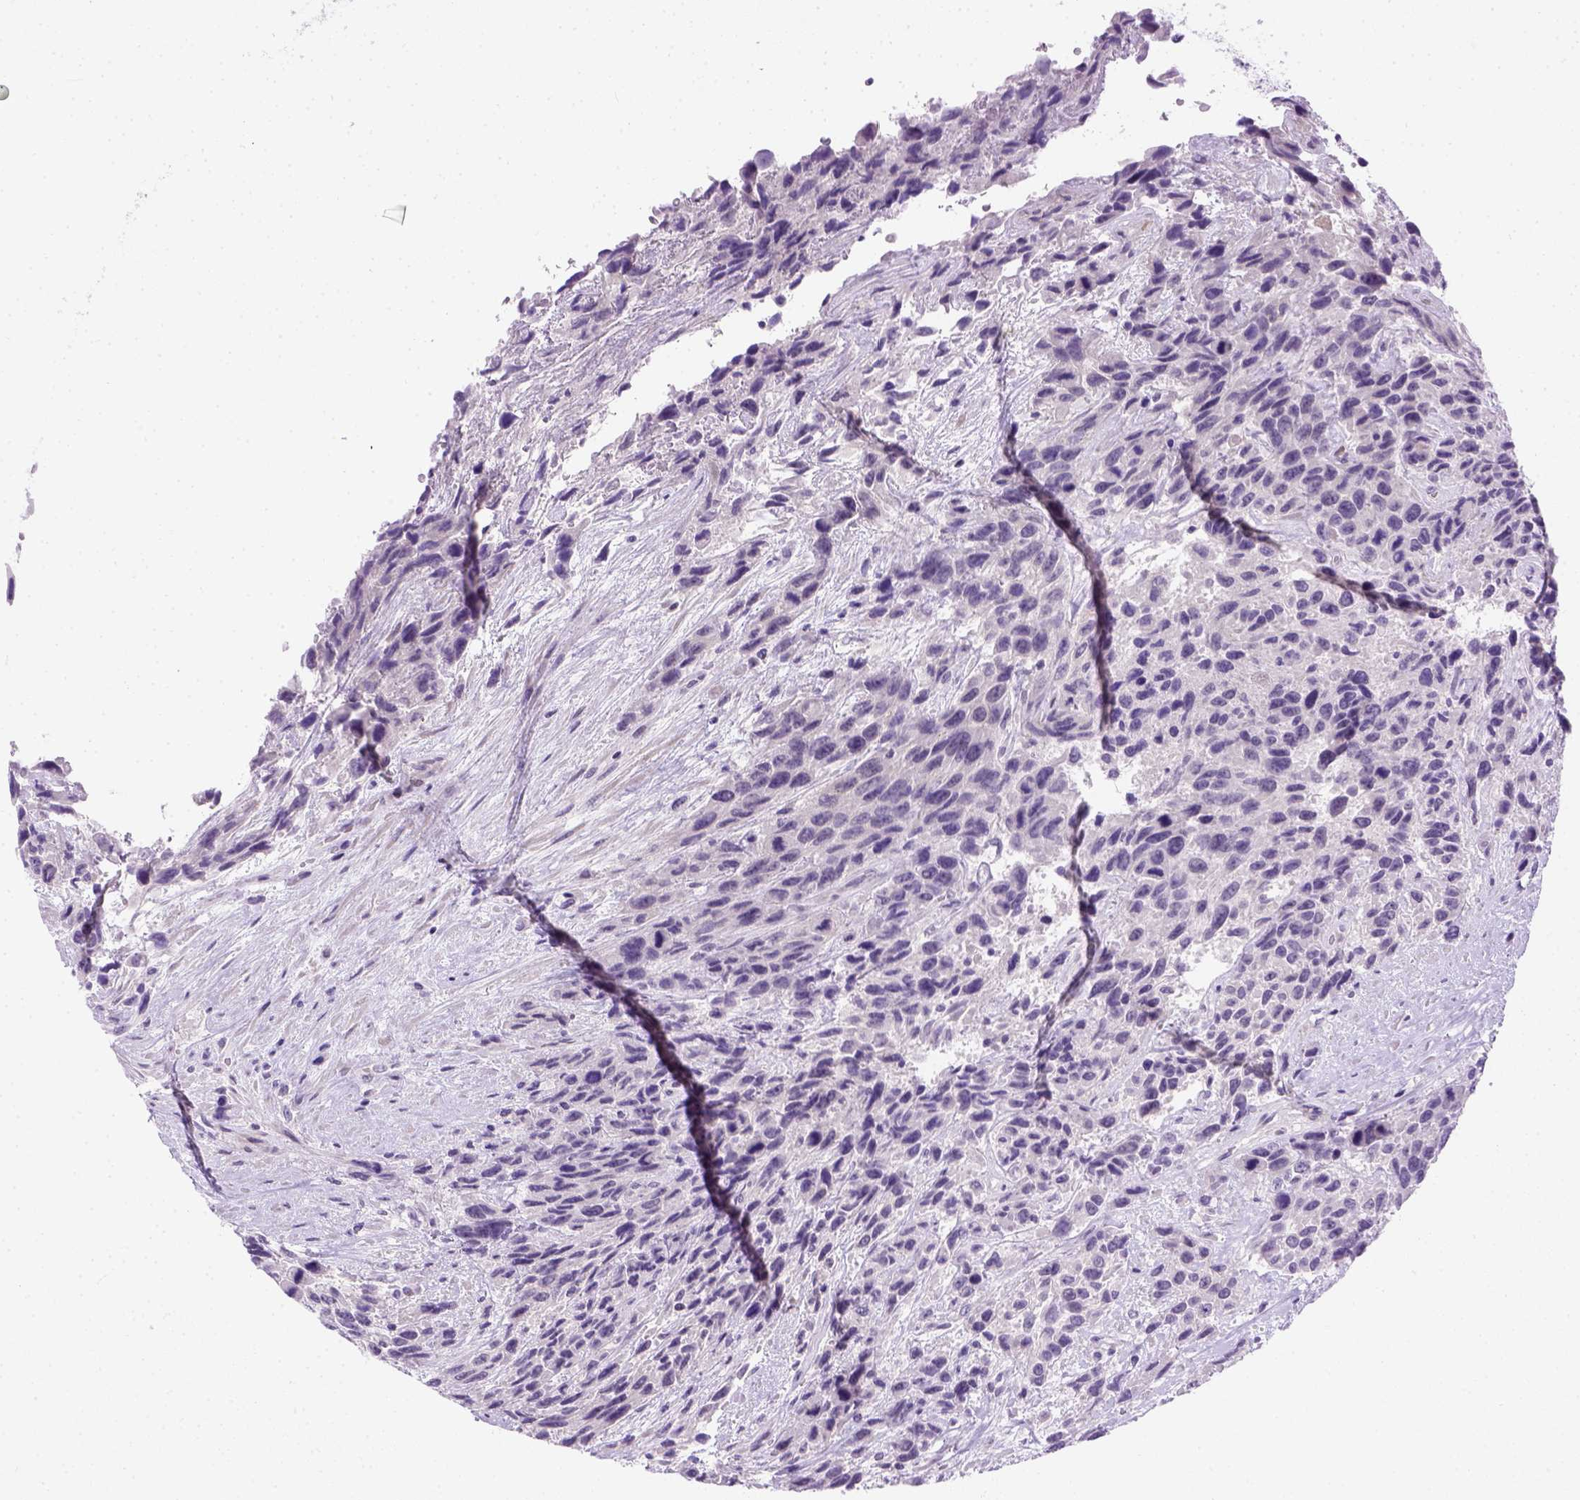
{"staining": {"intensity": "negative", "quantity": "none", "location": "none"}, "tissue": "urothelial cancer", "cell_type": "Tumor cells", "image_type": "cancer", "snomed": [{"axis": "morphology", "description": "Urothelial carcinoma, High grade"}, {"axis": "topography", "description": "Urinary bladder"}], "caption": "Immunohistochemical staining of human urothelial cancer shows no significant staining in tumor cells. (Stains: DAB immunohistochemistry (IHC) with hematoxylin counter stain, Microscopy: brightfield microscopy at high magnification).", "gene": "FAM184B", "patient": {"sex": "female", "age": 70}}